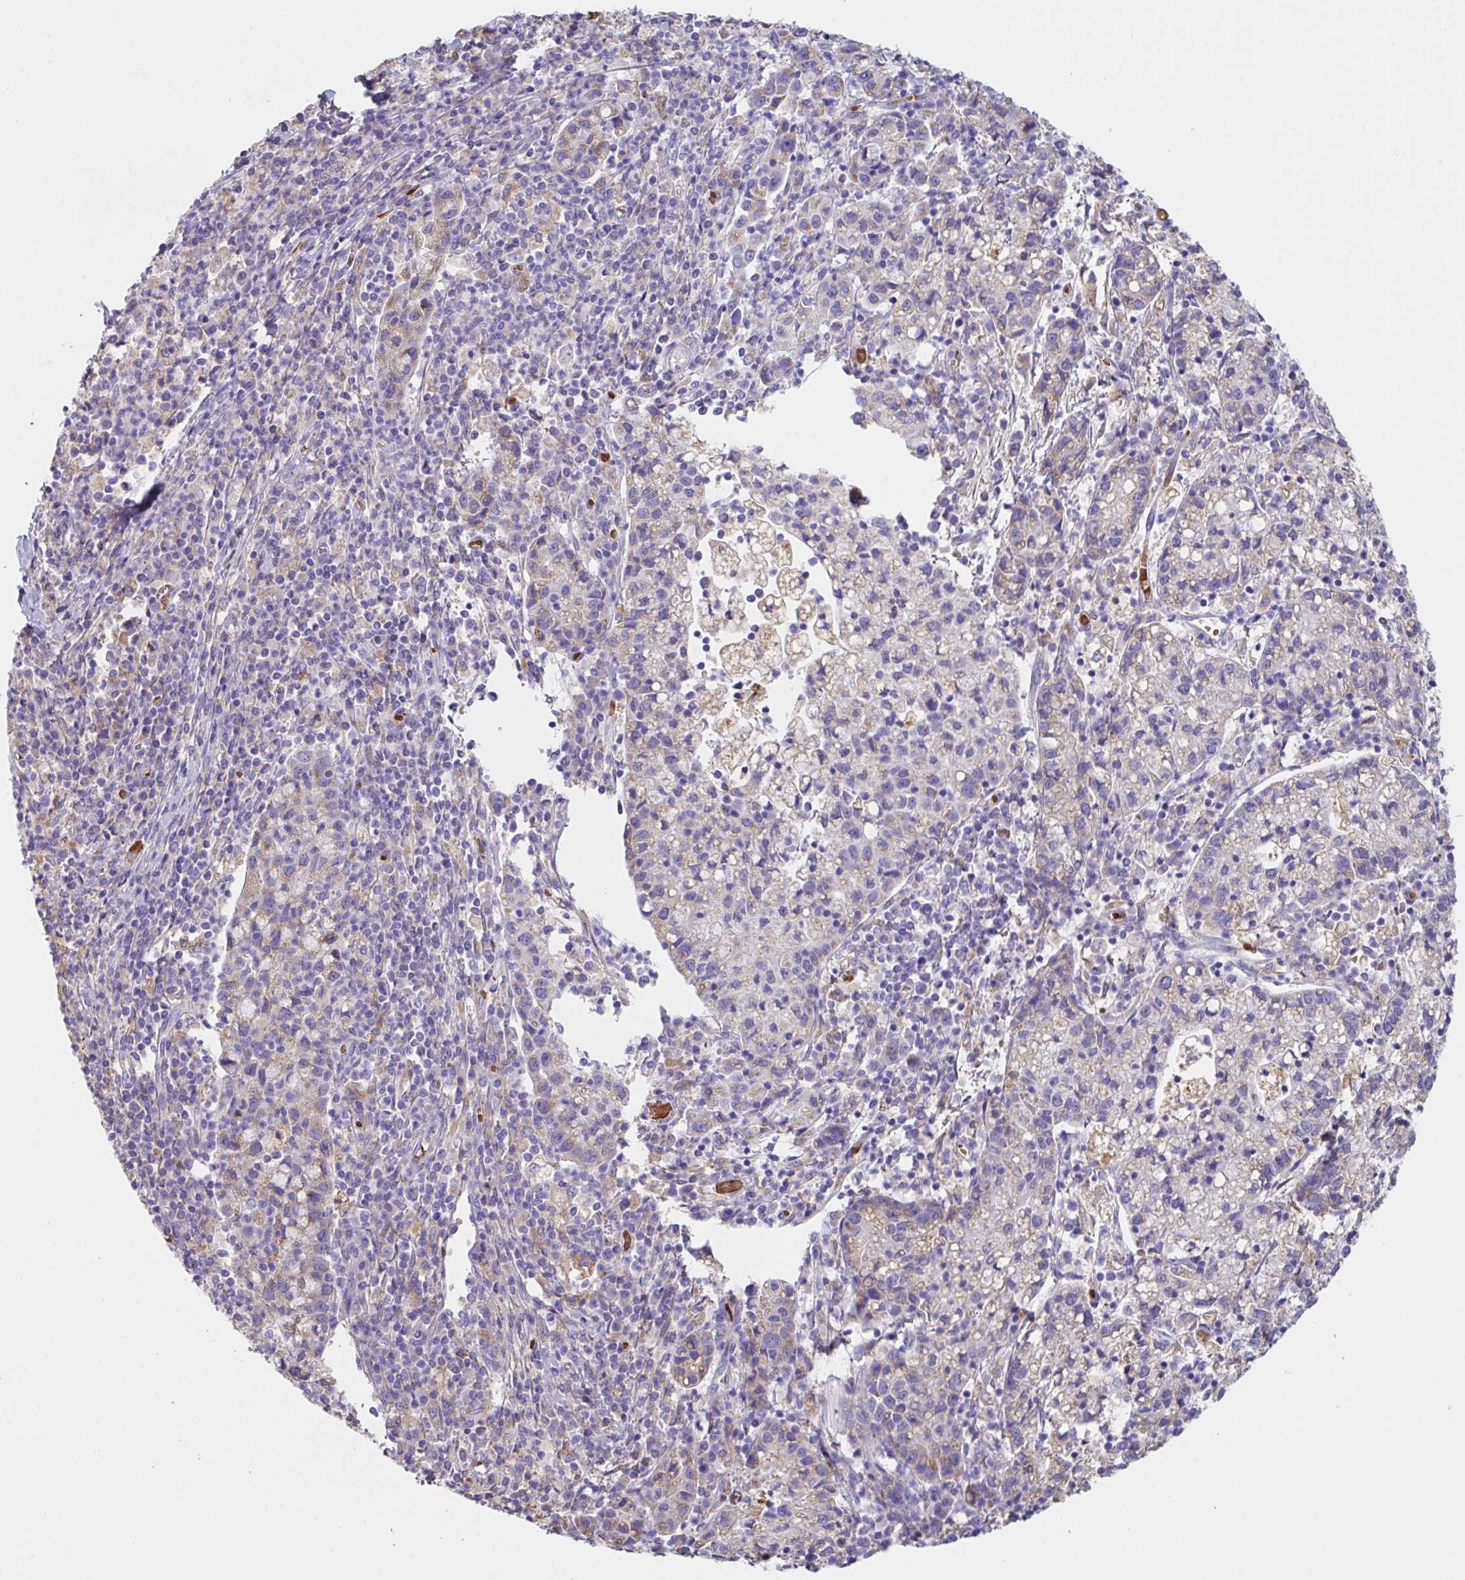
{"staining": {"intensity": "weak", "quantity": "25%-75%", "location": "cytoplasmic/membranous"}, "tissue": "cervical cancer", "cell_type": "Tumor cells", "image_type": "cancer", "snomed": [{"axis": "morphology", "description": "Normal tissue, NOS"}, {"axis": "morphology", "description": "Adenocarcinoma, NOS"}, {"axis": "topography", "description": "Cervix"}], "caption": "A photomicrograph of human adenocarcinoma (cervical) stained for a protein exhibits weak cytoplasmic/membranous brown staining in tumor cells.", "gene": "TFAP2C", "patient": {"sex": "female", "age": 44}}